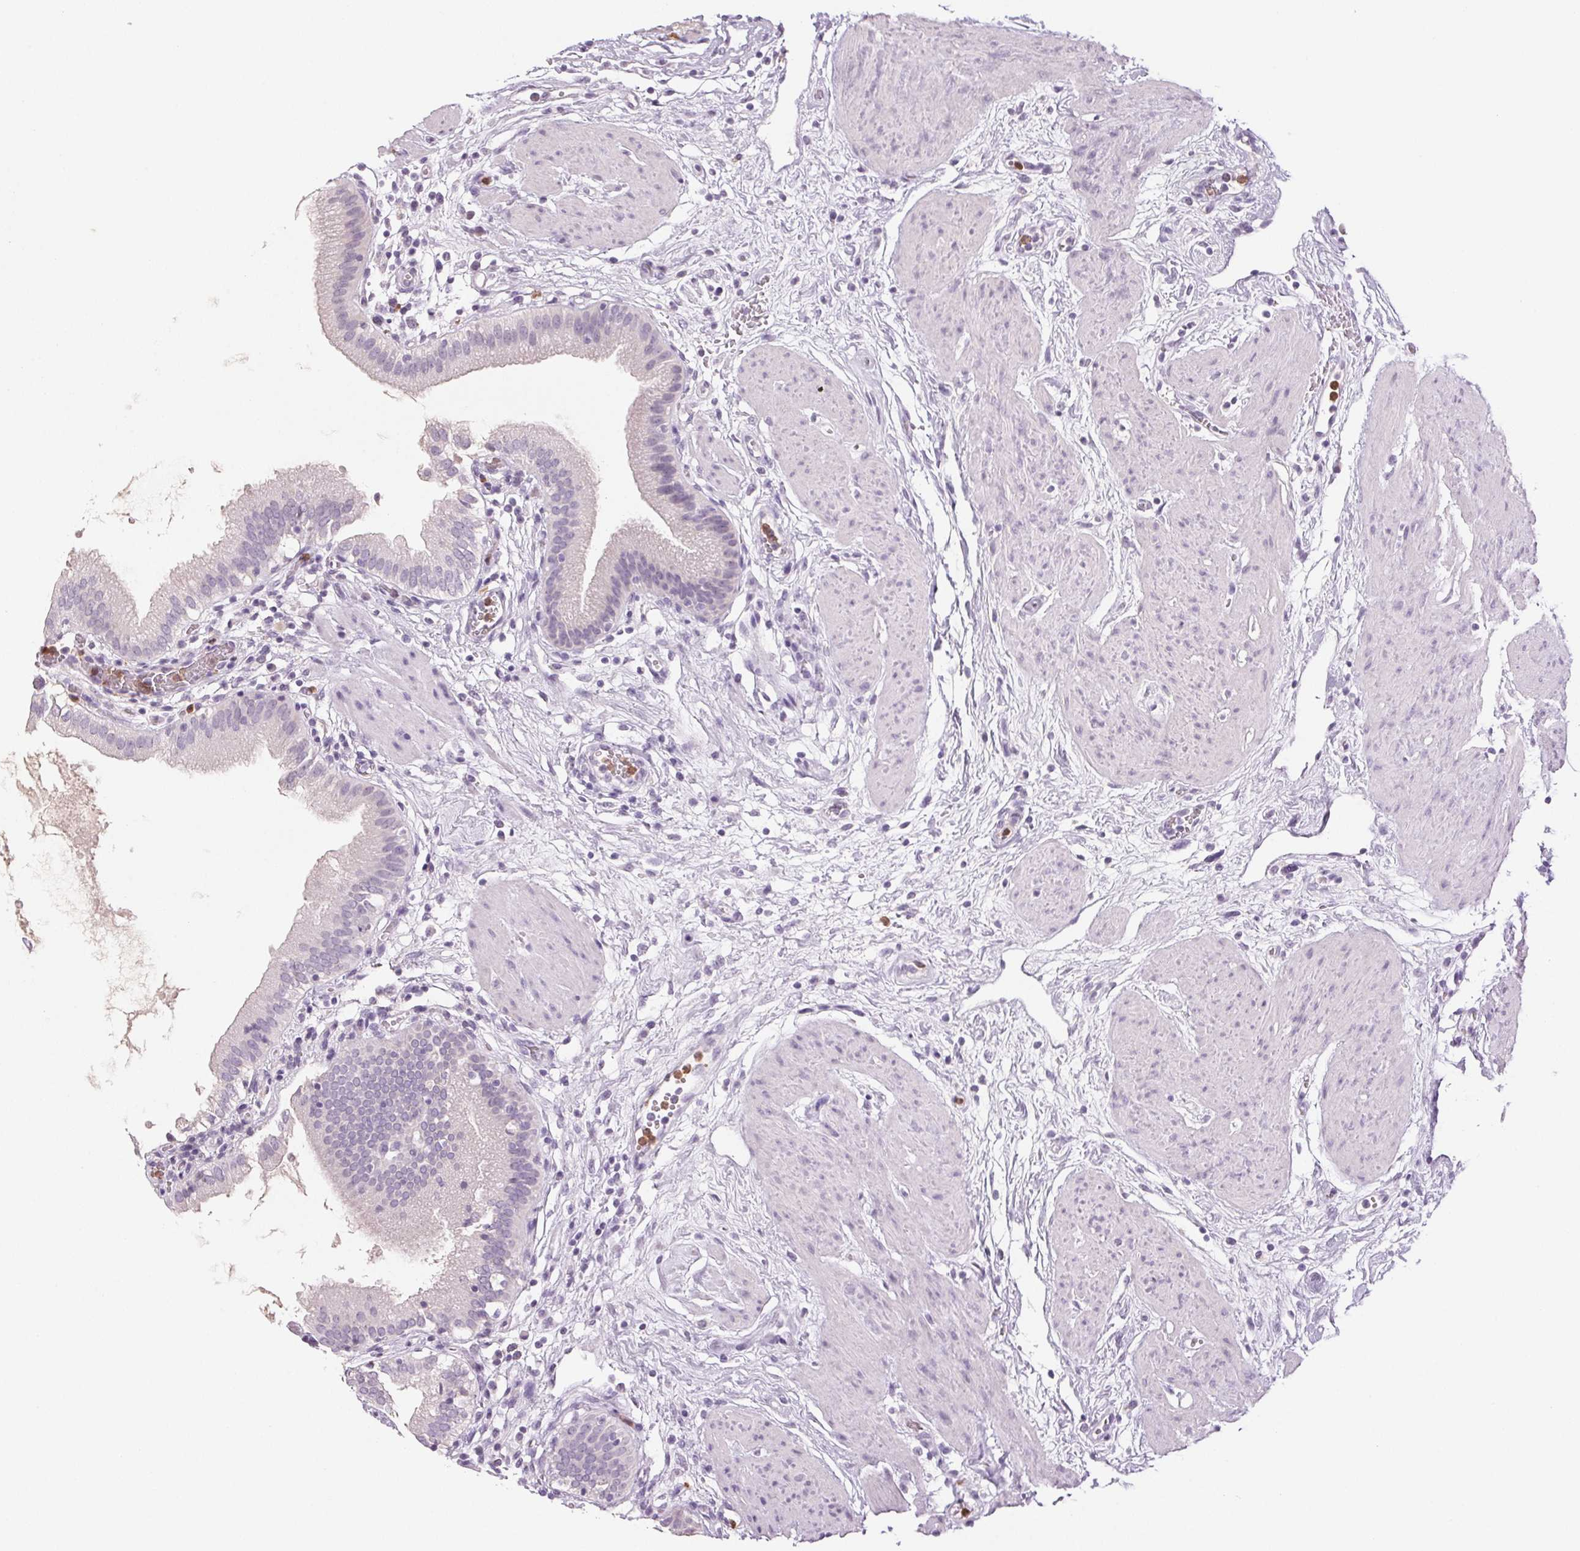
{"staining": {"intensity": "negative", "quantity": "none", "location": "none"}, "tissue": "gallbladder", "cell_type": "Glandular cells", "image_type": "normal", "snomed": [{"axis": "morphology", "description": "Normal tissue, NOS"}, {"axis": "topography", "description": "Gallbladder"}], "caption": "DAB (3,3'-diaminobenzidine) immunohistochemical staining of benign gallbladder reveals no significant expression in glandular cells.", "gene": "LTF", "patient": {"sex": "female", "age": 65}}